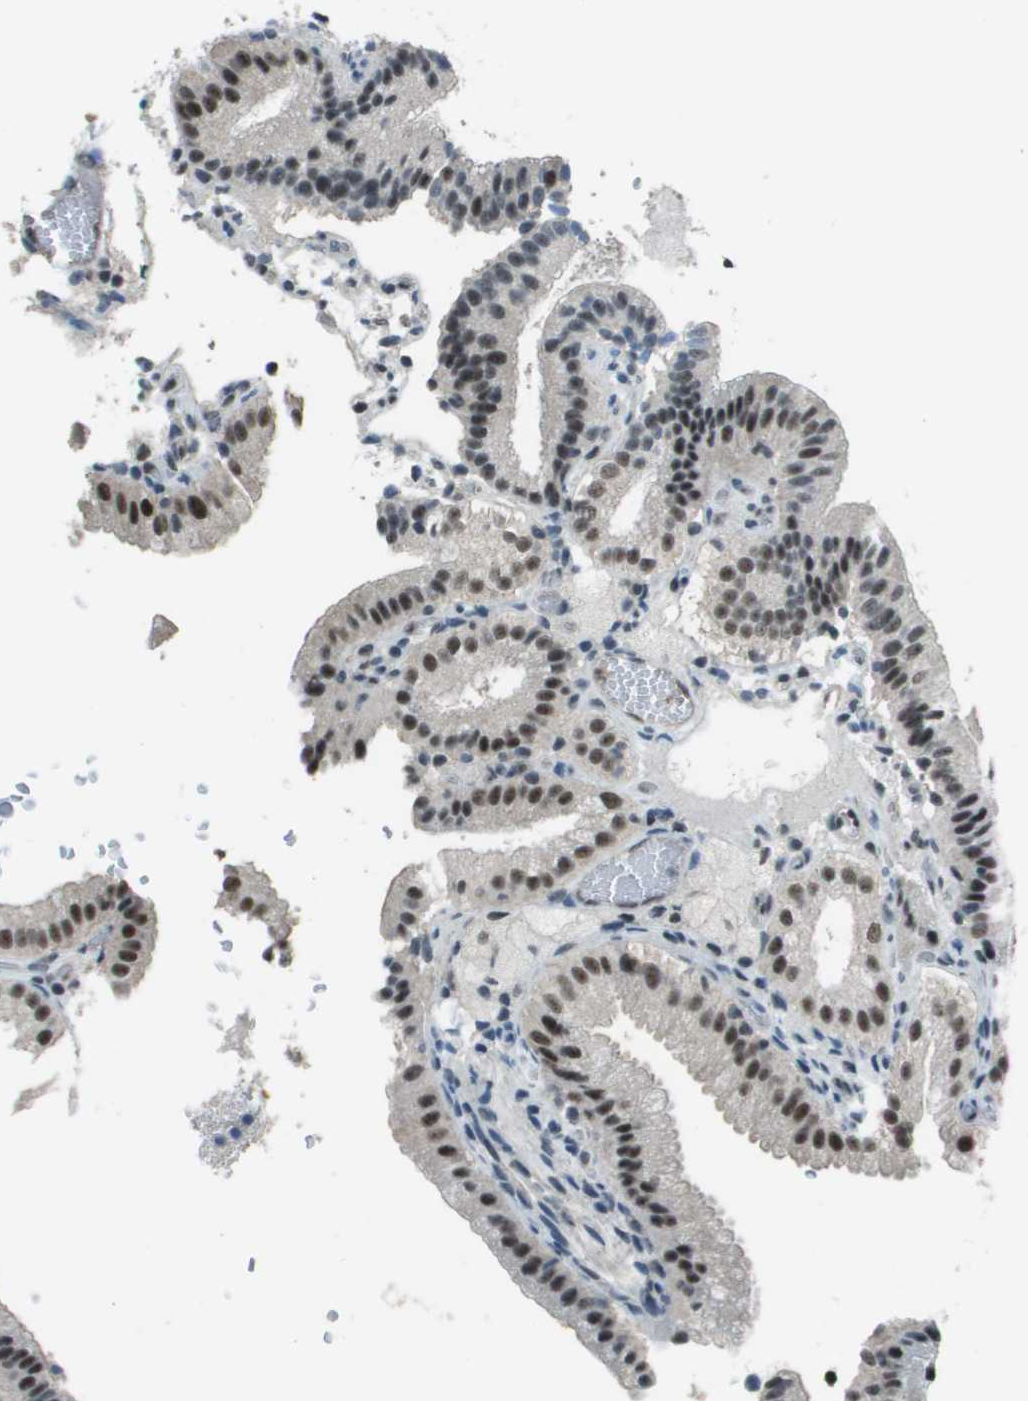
{"staining": {"intensity": "moderate", "quantity": ">75%", "location": "nuclear"}, "tissue": "gallbladder", "cell_type": "Glandular cells", "image_type": "normal", "snomed": [{"axis": "morphology", "description": "Normal tissue, NOS"}, {"axis": "topography", "description": "Gallbladder"}], "caption": "Unremarkable gallbladder shows moderate nuclear positivity in approximately >75% of glandular cells The protein of interest is shown in brown color, while the nuclei are stained blue..", "gene": "DEPDC1", "patient": {"sex": "male", "age": 54}}